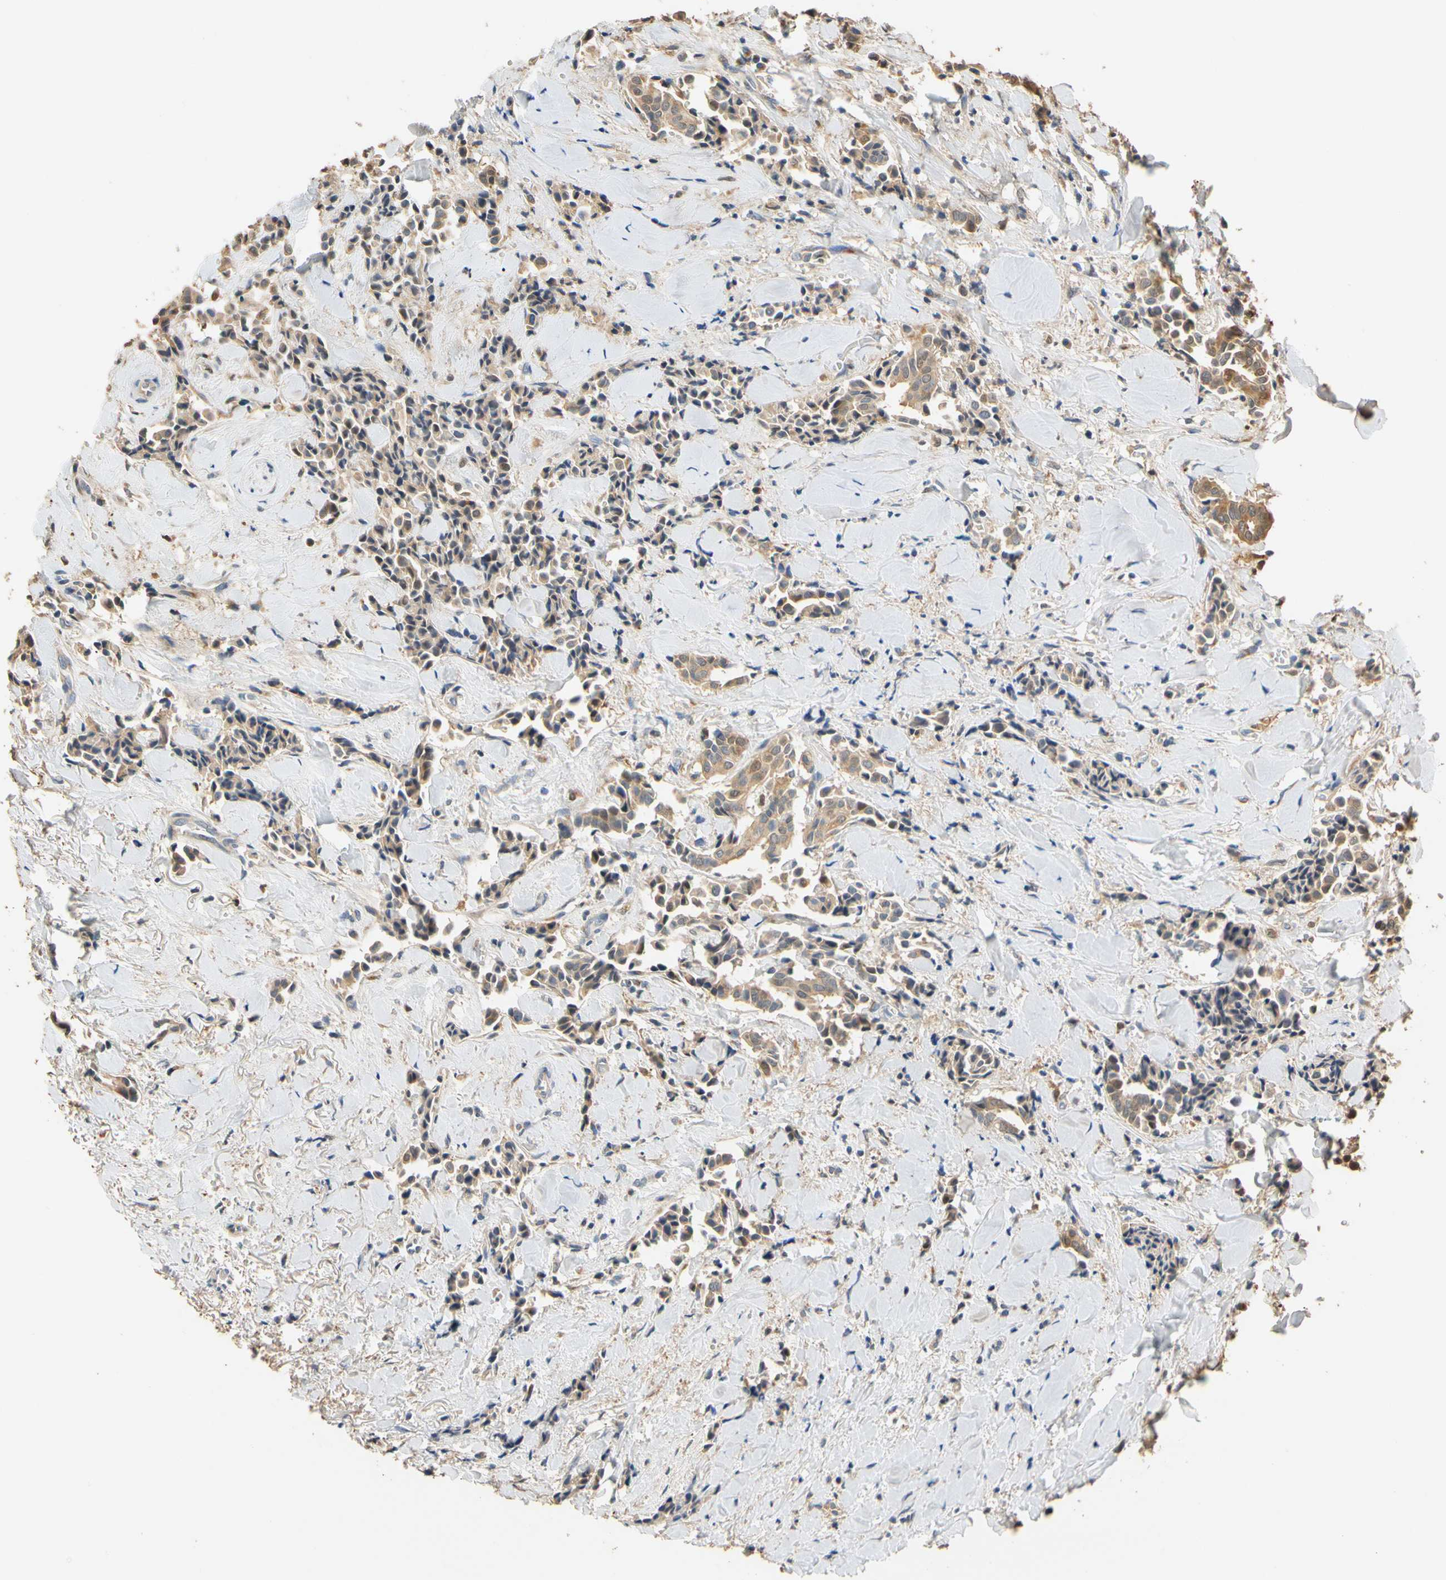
{"staining": {"intensity": "moderate", "quantity": "25%-75%", "location": "cytoplasmic/membranous"}, "tissue": "head and neck cancer", "cell_type": "Tumor cells", "image_type": "cancer", "snomed": [{"axis": "morphology", "description": "Adenocarcinoma, NOS"}, {"axis": "topography", "description": "Salivary gland"}, {"axis": "topography", "description": "Head-Neck"}], "caption": "Moderate cytoplasmic/membranous staining for a protein is identified in about 25%-75% of tumor cells of head and neck cancer (adenocarcinoma) using immunohistochemistry.", "gene": "GPSM2", "patient": {"sex": "female", "age": 59}}